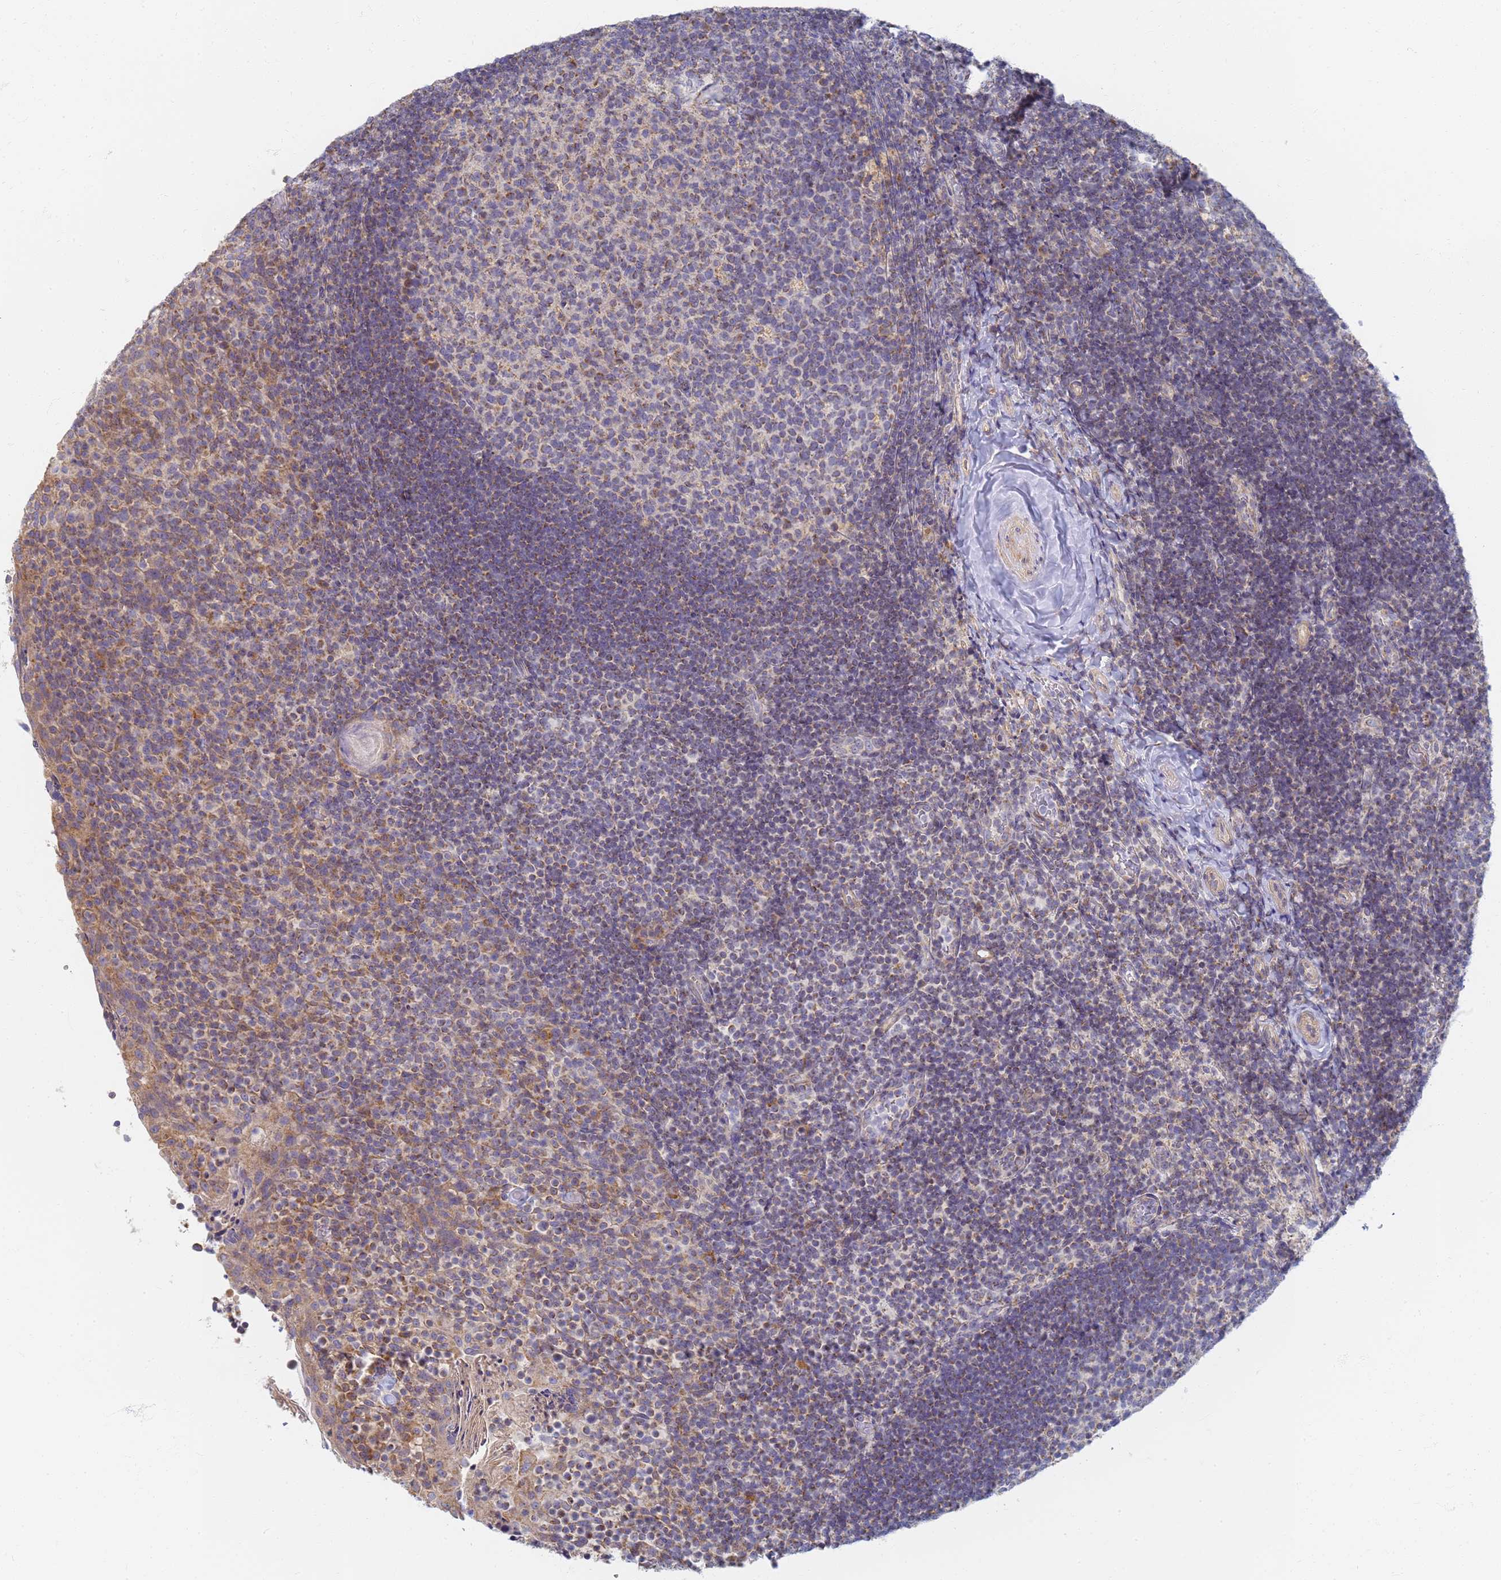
{"staining": {"intensity": "moderate", "quantity": "25%-75%", "location": "cytoplasmic/membranous"}, "tissue": "tonsil", "cell_type": "Germinal center cells", "image_type": "normal", "snomed": [{"axis": "morphology", "description": "Normal tissue, NOS"}, {"axis": "topography", "description": "Tonsil"}], "caption": "Protein staining by immunohistochemistry reveals moderate cytoplasmic/membranous positivity in approximately 25%-75% of germinal center cells in benign tonsil.", "gene": "UTP23", "patient": {"sex": "female", "age": 10}}